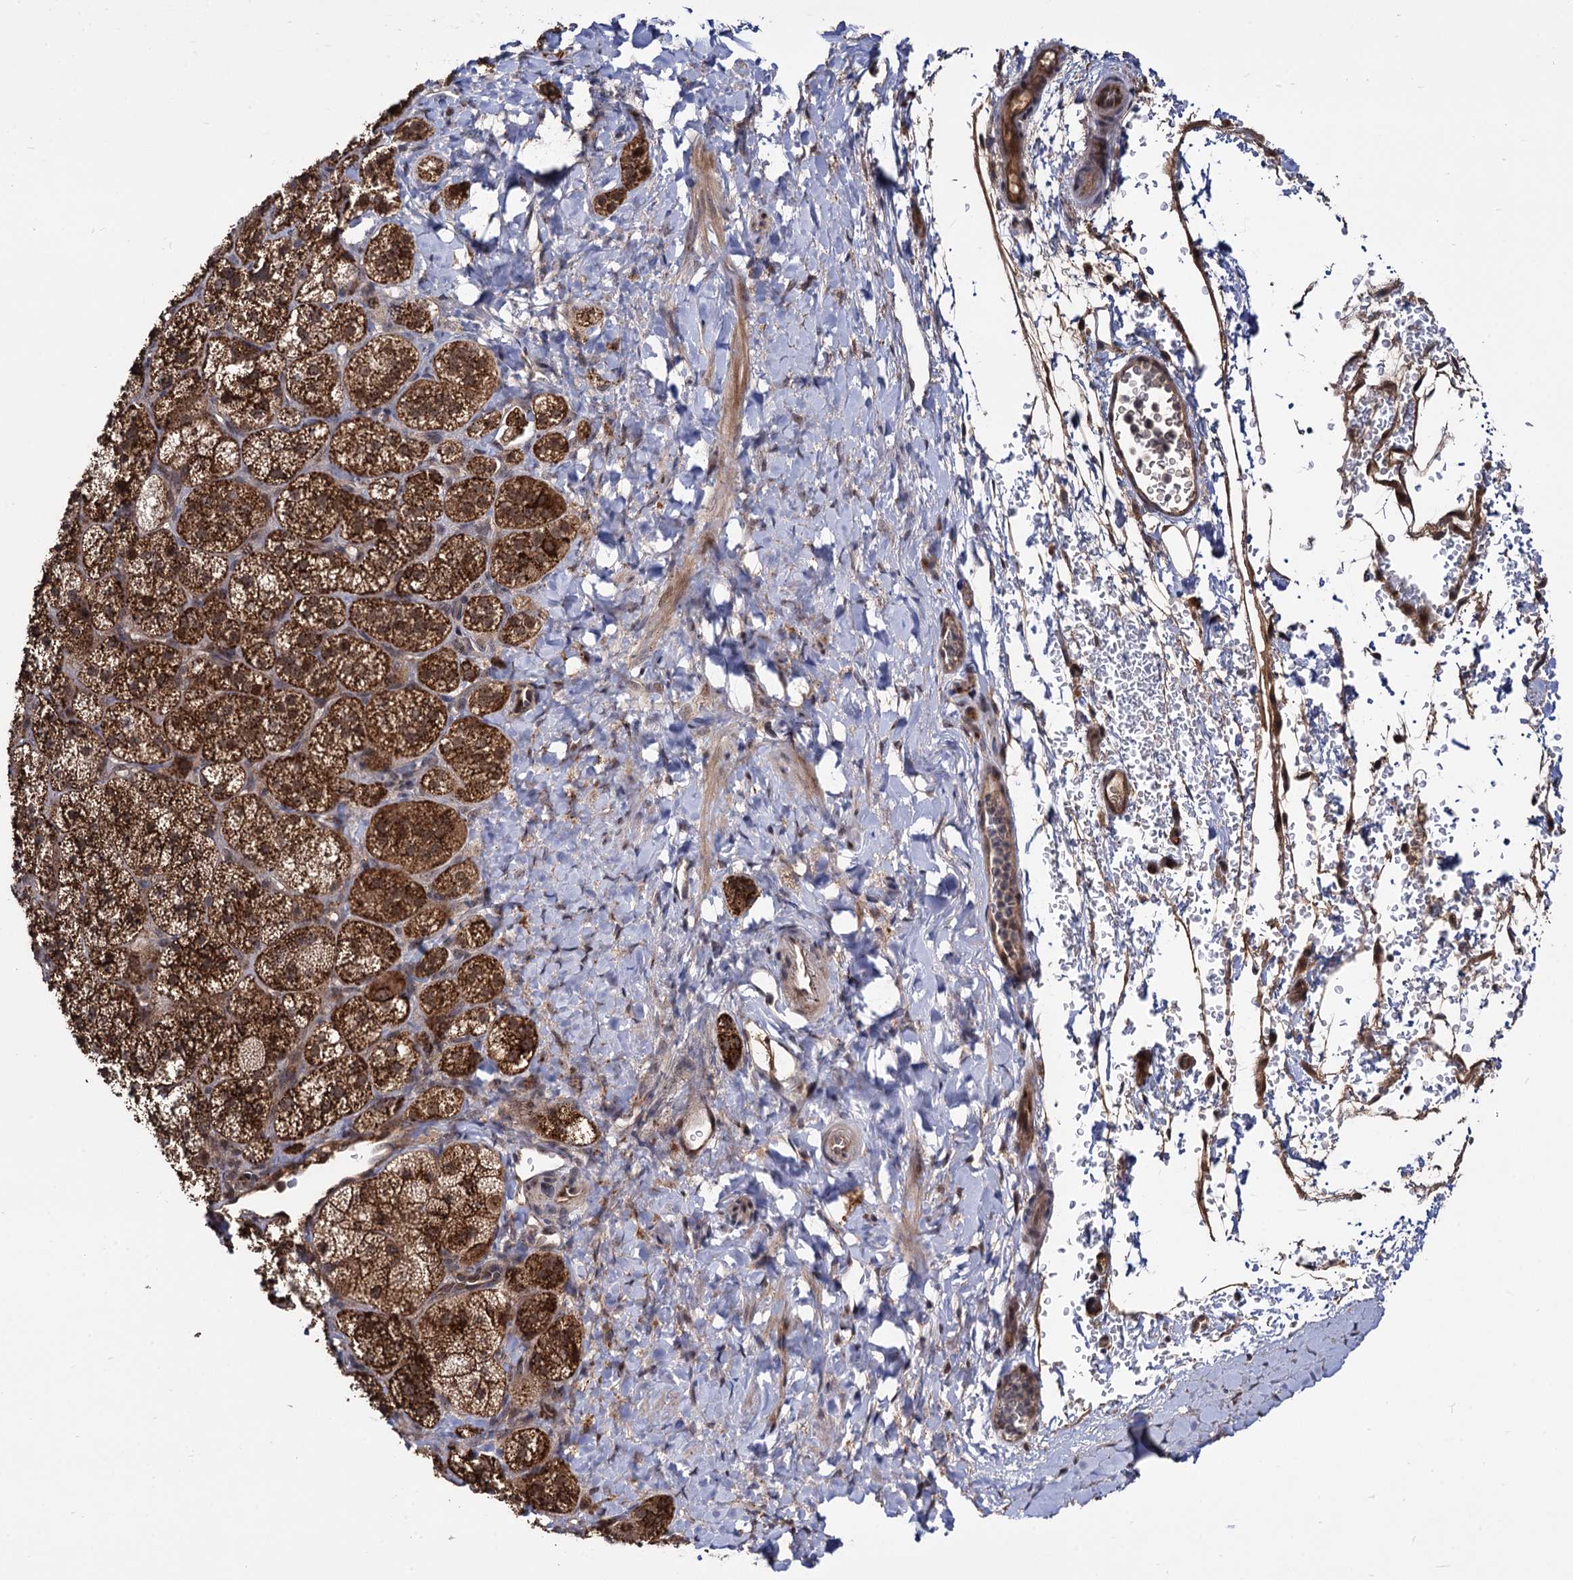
{"staining": {"intensity": "strong", "quantity": ">75%", "location": "cytoplasmic/membranous"}, "tissue": "adrenal gland", "cell_type": "Glandular cells", "image_type": "normal", "snomed": [{"axis": "morphology", "description": "Normal tissue, NOS"}, {"axis": "topography", "description": "Adrenal gland"}], "caption": "A brown stain highlights strong cytoplasmic/membranous staining of a protein in glandular cells of benign human adrenal gland.", "gene": "MICAL2", "patient": {"sex": "male", "age": 61}}